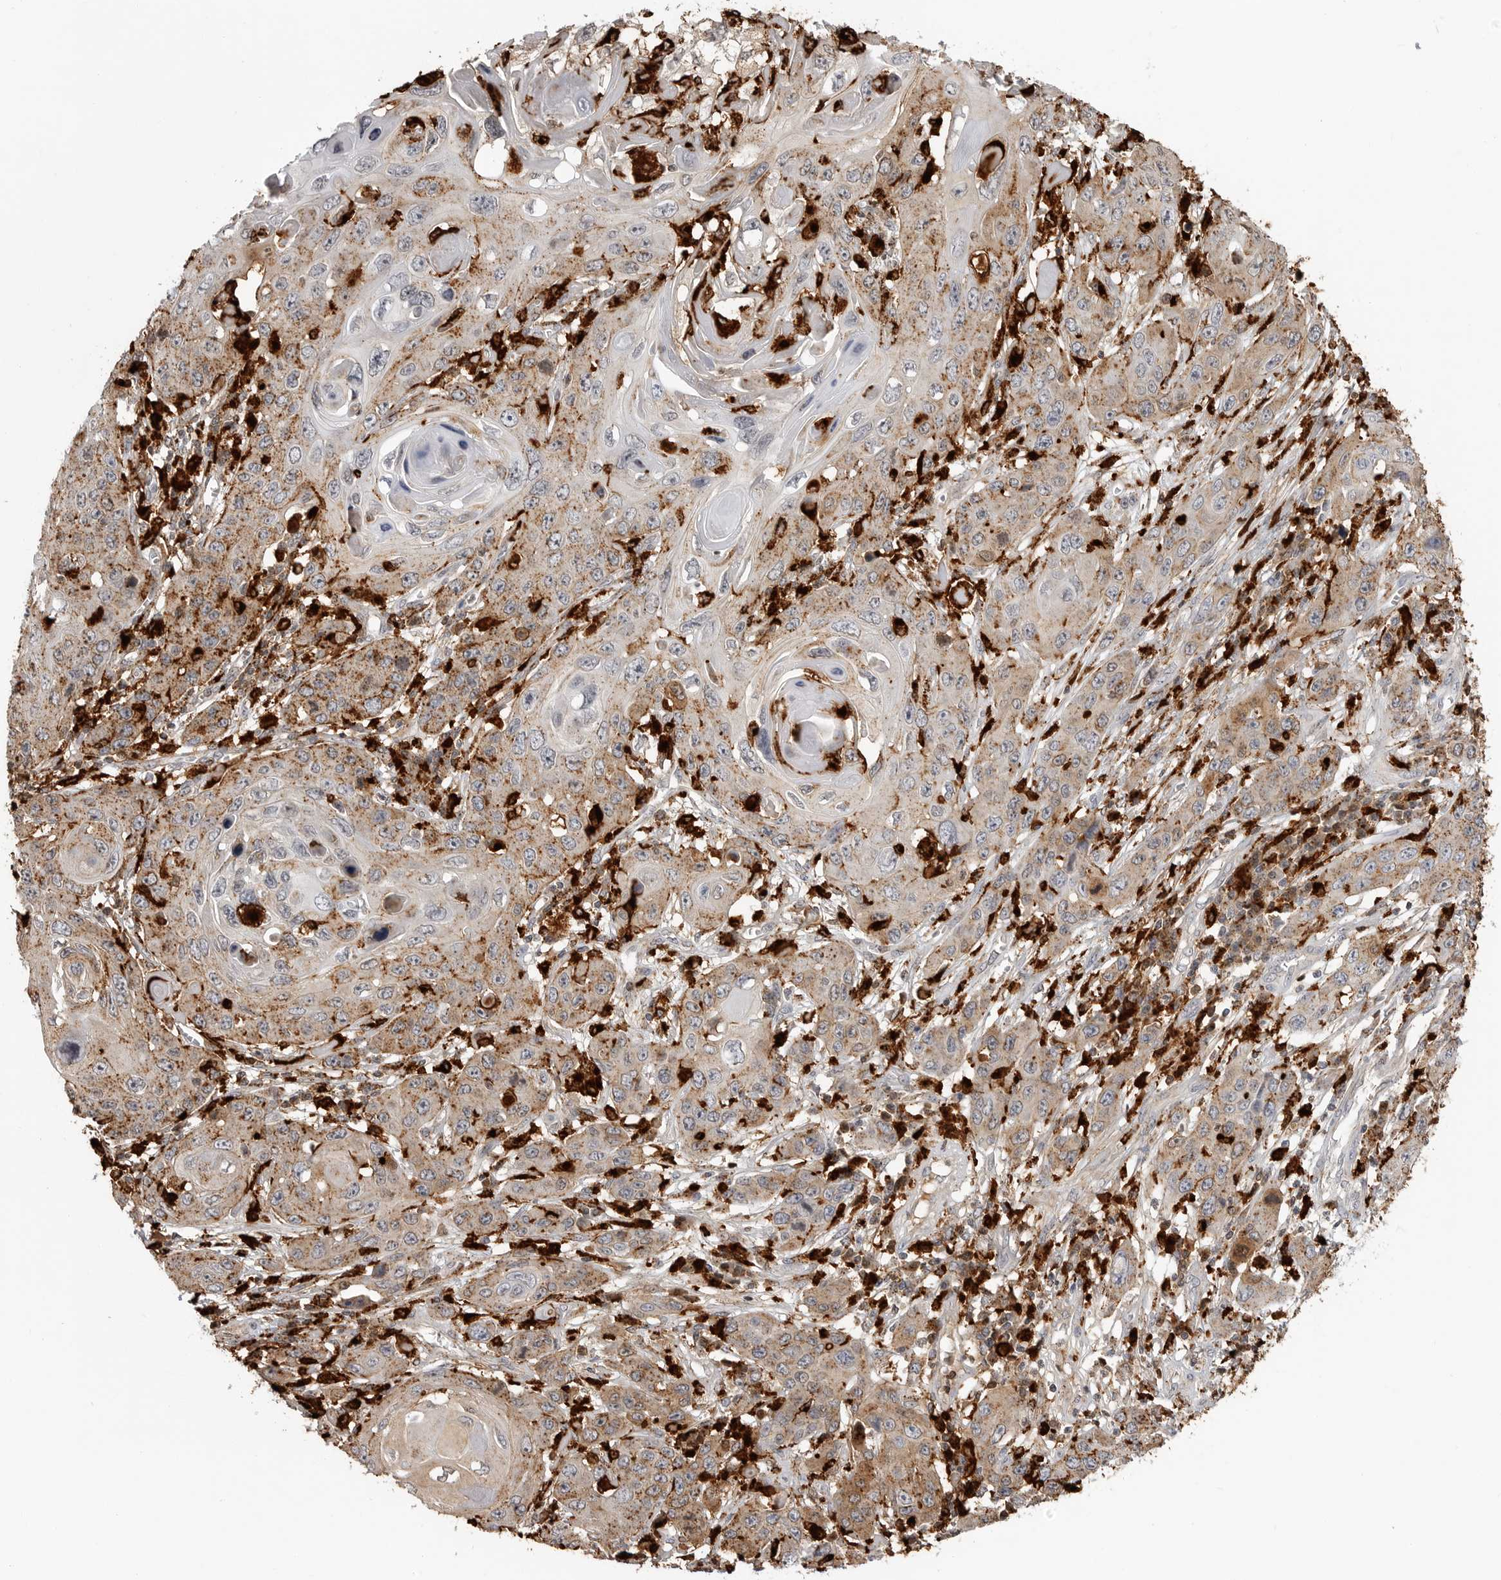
{"staining": {"intensity": "moderate", "quantity": "25%-75%", "location": "cytoplasmic/membranous"}, "tissue": "skin cancer", "cell_type": "Tumor cells", "image_type": "cancer", "snomed": [{"axis": "morphology", "description": "Squamous cell carcinoma, NOS"}, {"axis": "topography", "description": "Skin"}], "caption": "Skin cancer (squamous cell carcinoma) was stained to show a protein in brown. There is medium levels of moderate cytoplasmic/membranous positivity in about 25%-75% of tumor cells.", "gene": "IFI30", "patient": {"sex": "male", "age": 55}}